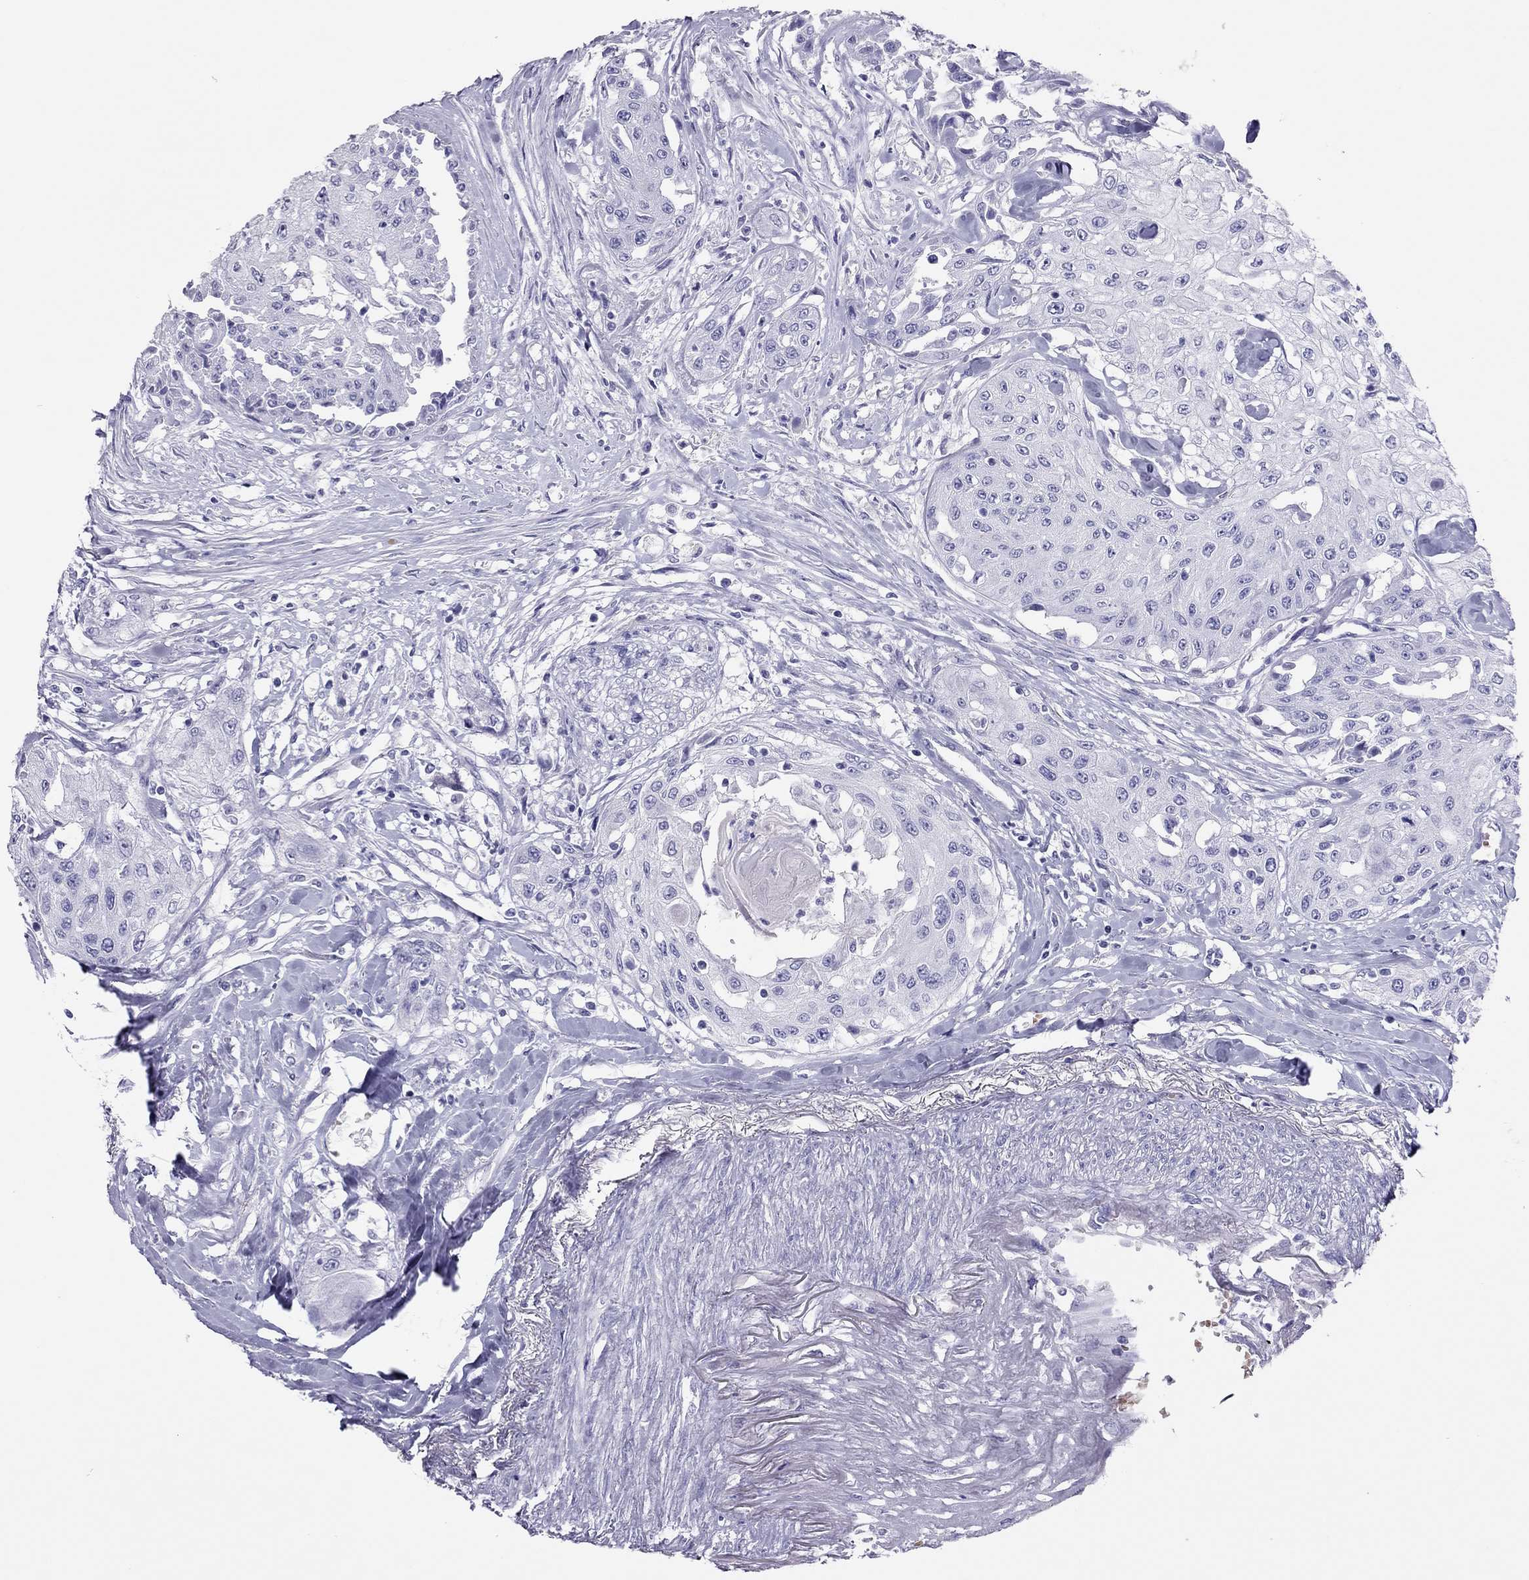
{"staining": {"intensity": "negative", "quantity": "none", "location": "none"}, "tissue": "head and neck cancer", "cell_type": "Tumor cells", "image_type": "cancer", "snomed": [{"axis": "morphology", "description": "Normal tissue, NOS"}, {"axis": "morphology", "description": "Squamous cell carcinoma, NOS"}, {"axis": "topography", "description": "Oral tissue"}, {"axis": "topography", "description": "Peripheral nerve tissue"}, {"axis": "topography", "description": "Head-Neck"}], "caption": "A micrograph of human head and neck cancer is negative for staining in tumor cells. (Stains: DAB (3,3'-diaminobenzidine) IHC with hematoxylin counter stain, Microscopy: brightfield microscopy at high magnification).", "gene": "TSHB", "patient": {"sex": "female", "age": 59}}